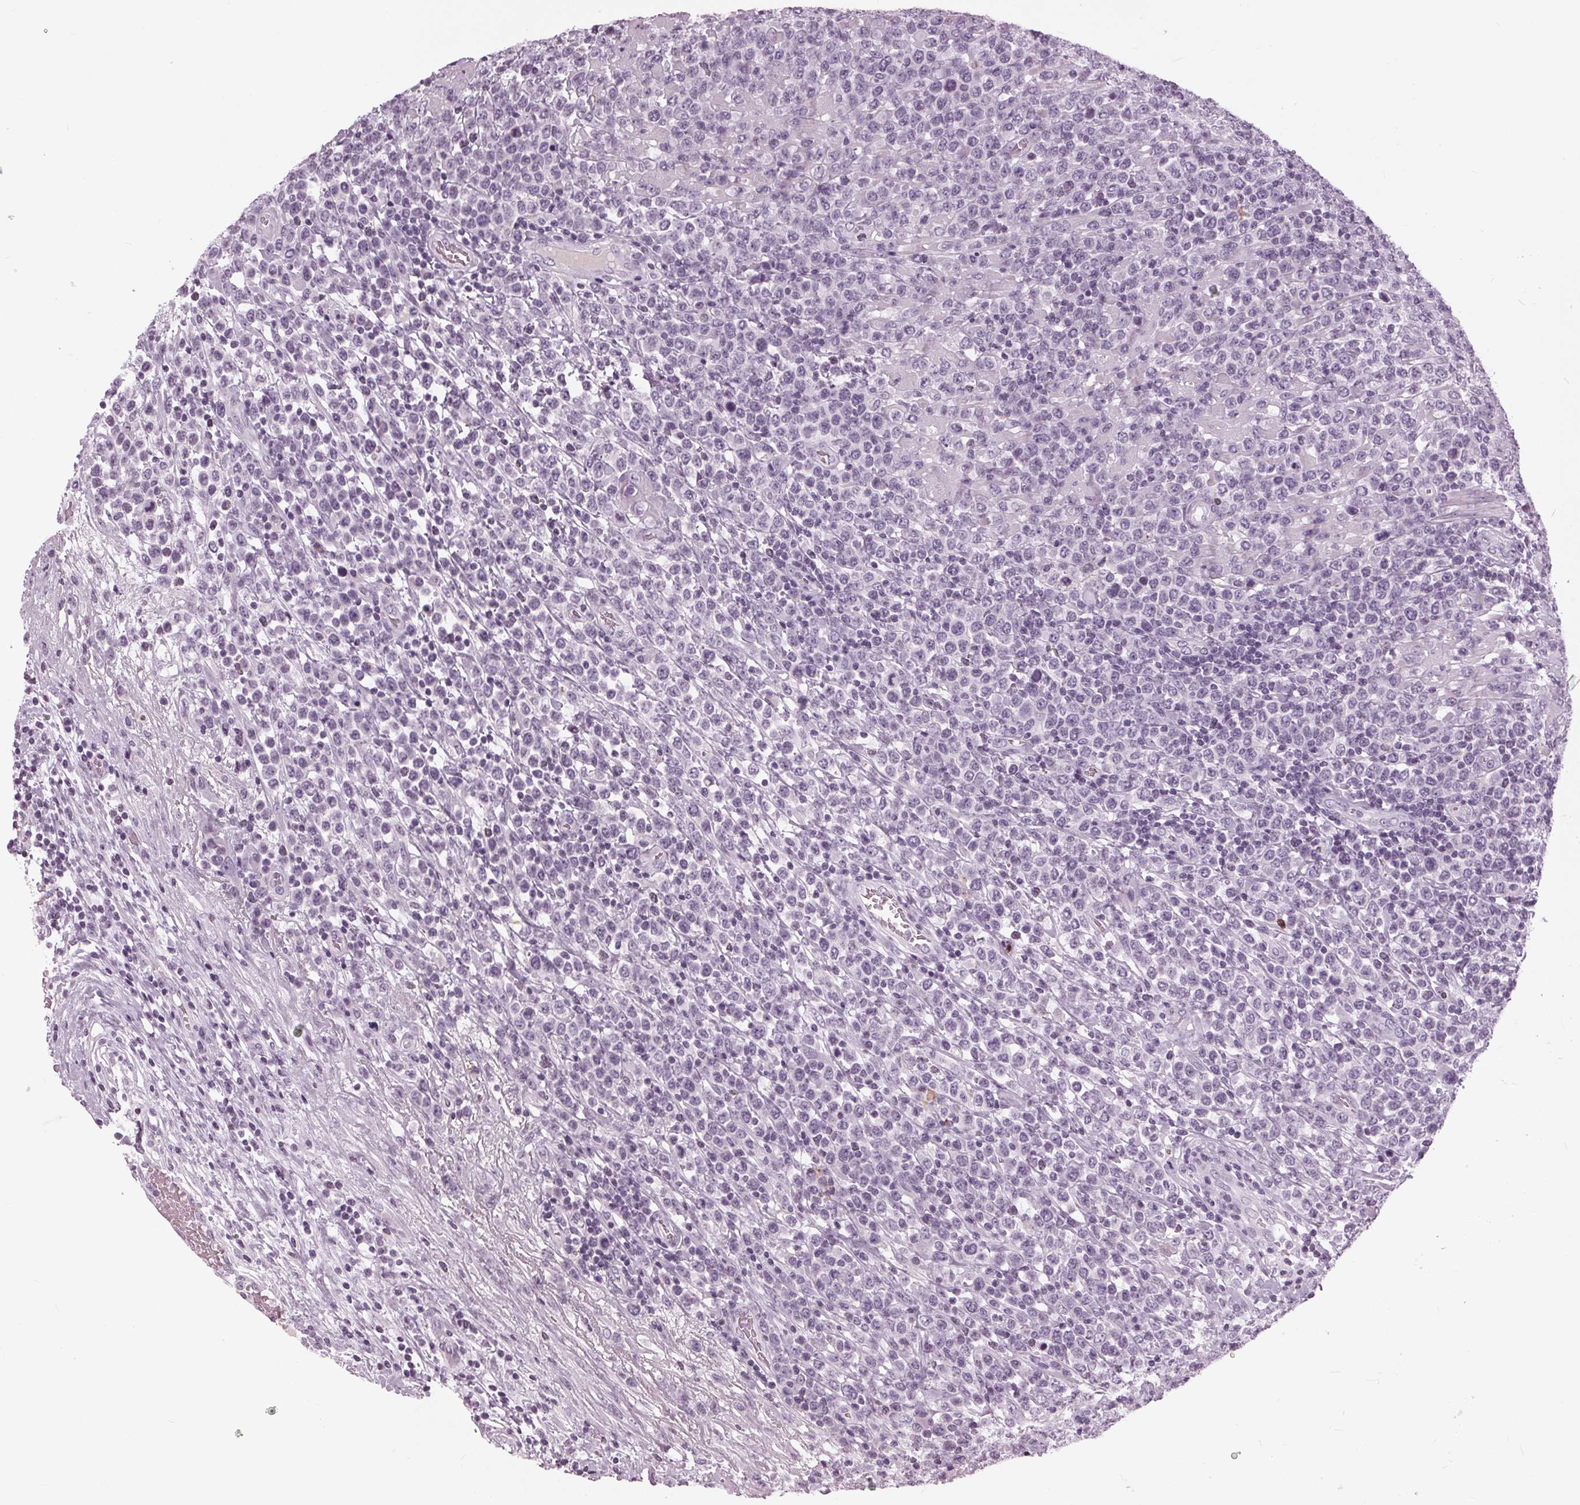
{"staining": {"intensity": "negative", "quantity": "none", "location": "none"}, "tissue": "lymphoma", "cell_type": "Tumor cells", "image_type": "cancer", "snomed": [{"axis": "morphology", "description": "Malignant lymphoma, non-Hodgkin's type, High grade"}, {"axis": "topography", "description": "Soft tissue"}], "caption": "The image shows no significant positivity in tumor cells of lymphoma.", "gene": "SLC9A4", "patient": {"sex": "female", "age": 56}}